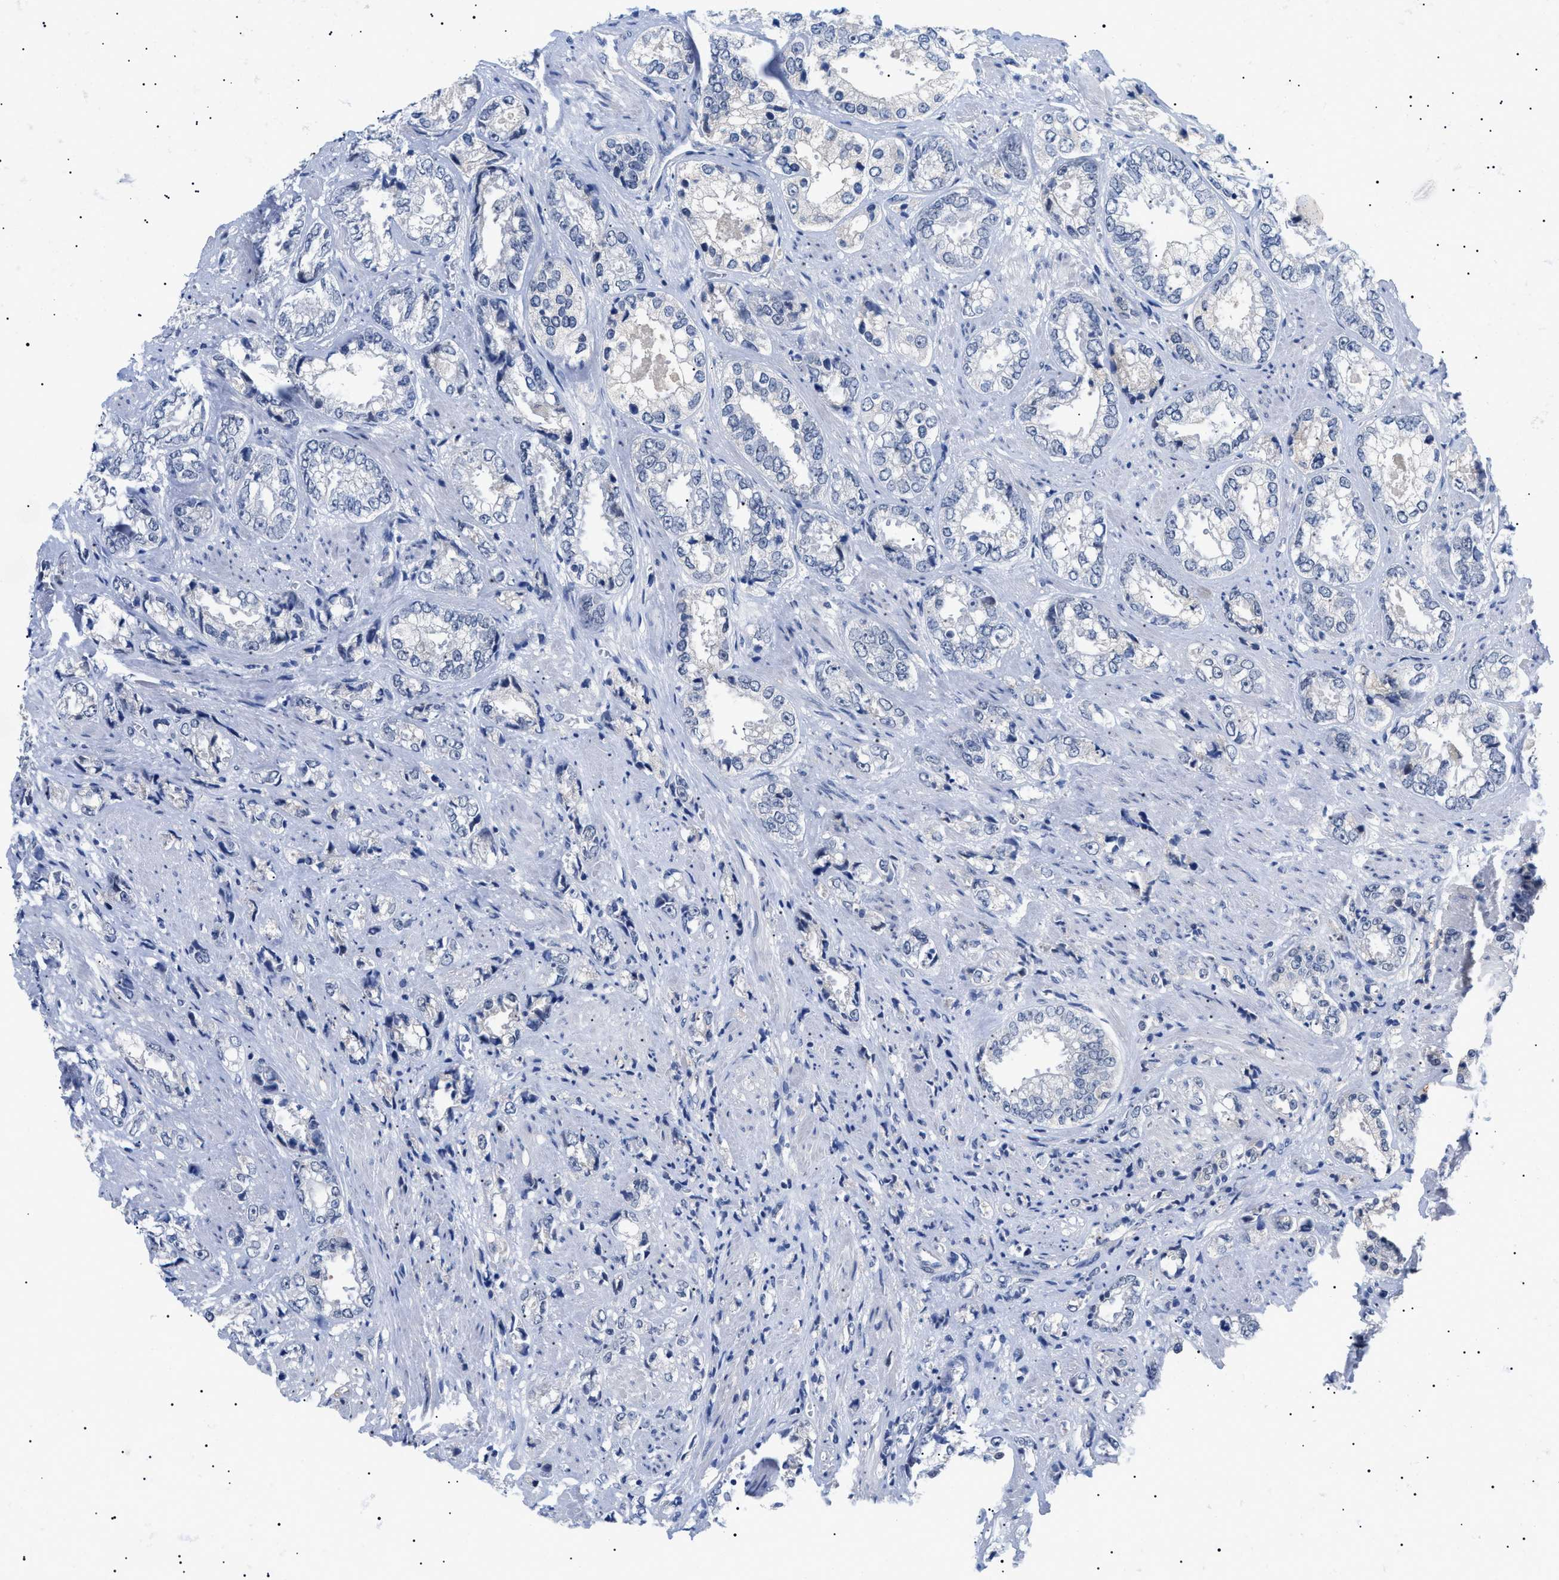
{"staining": {"intensity": "negative", "quantity": "none", "location": "none"}, "tissue": "prostate cancer", "cell_type": "Tumor cells", "image_type": "cancer", "snomed": [{"axis": "morphology", "description": "Adenocarcinoma, High grade"}, {"axis": "topography", "description": "Prostate"}], "caption": "IHC image of human prostate cancer stained for a protein (brown), which shows no positivity in tumor cells. Nuclei are stained in blue.", "gene": "PRRT2", "patient": {"sex": "male", "age": 61}}